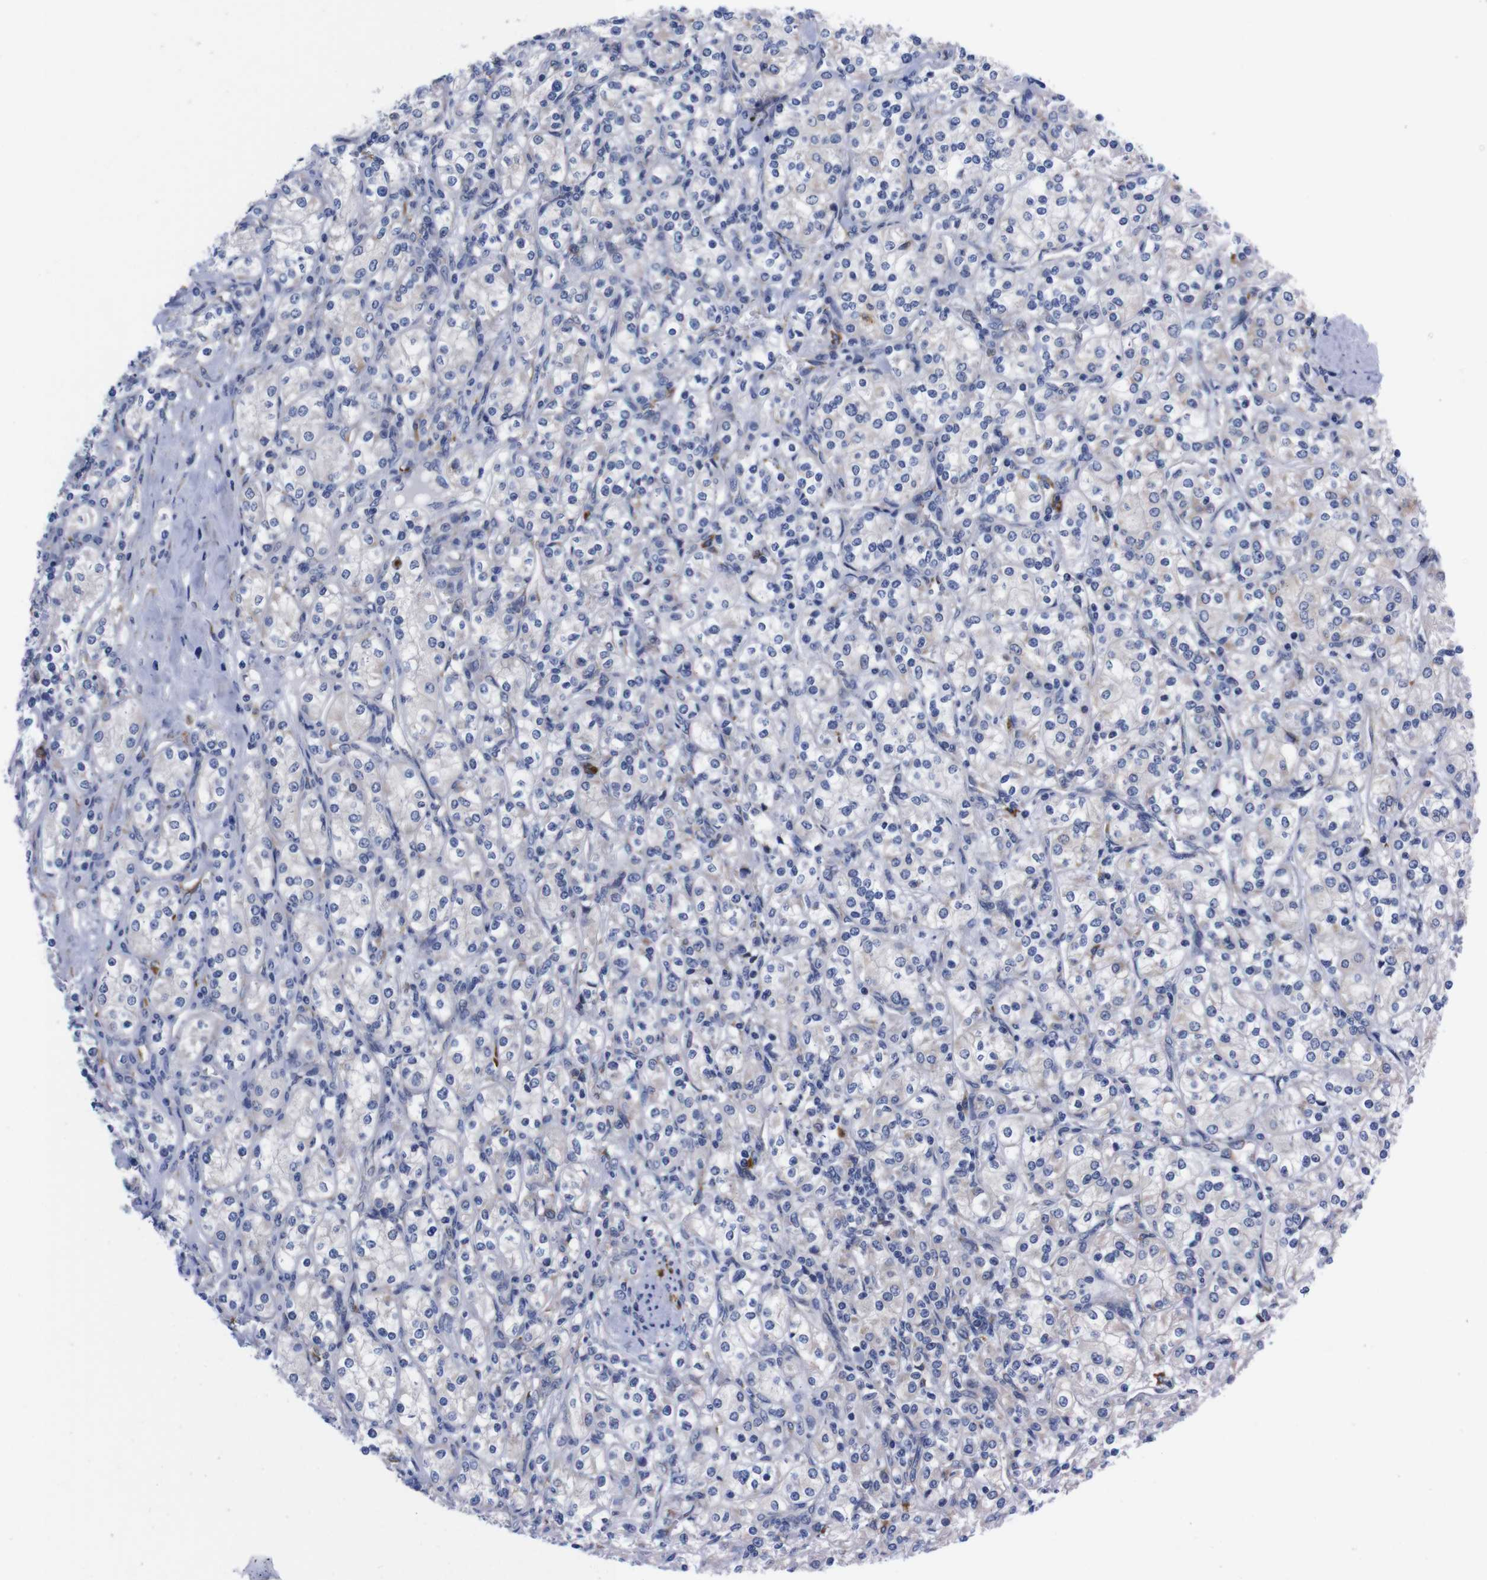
{"staining": {"intensity": "negative", "quantity": "none", "location": "none"}, "tissue": "renal cancer", "cell_type": "Tumor cells", "image_type": "cancer", "snomed": [{"axis": "morphology", "description": "Adenocarcinoma, NOS"}, {"axis": "topography", "description": "Kidney"}], "caption": "There is no significant expression in tumor cells of renal cancer.", "gene": "NEBL", "patient": {"sex": "male", "age": 77}}